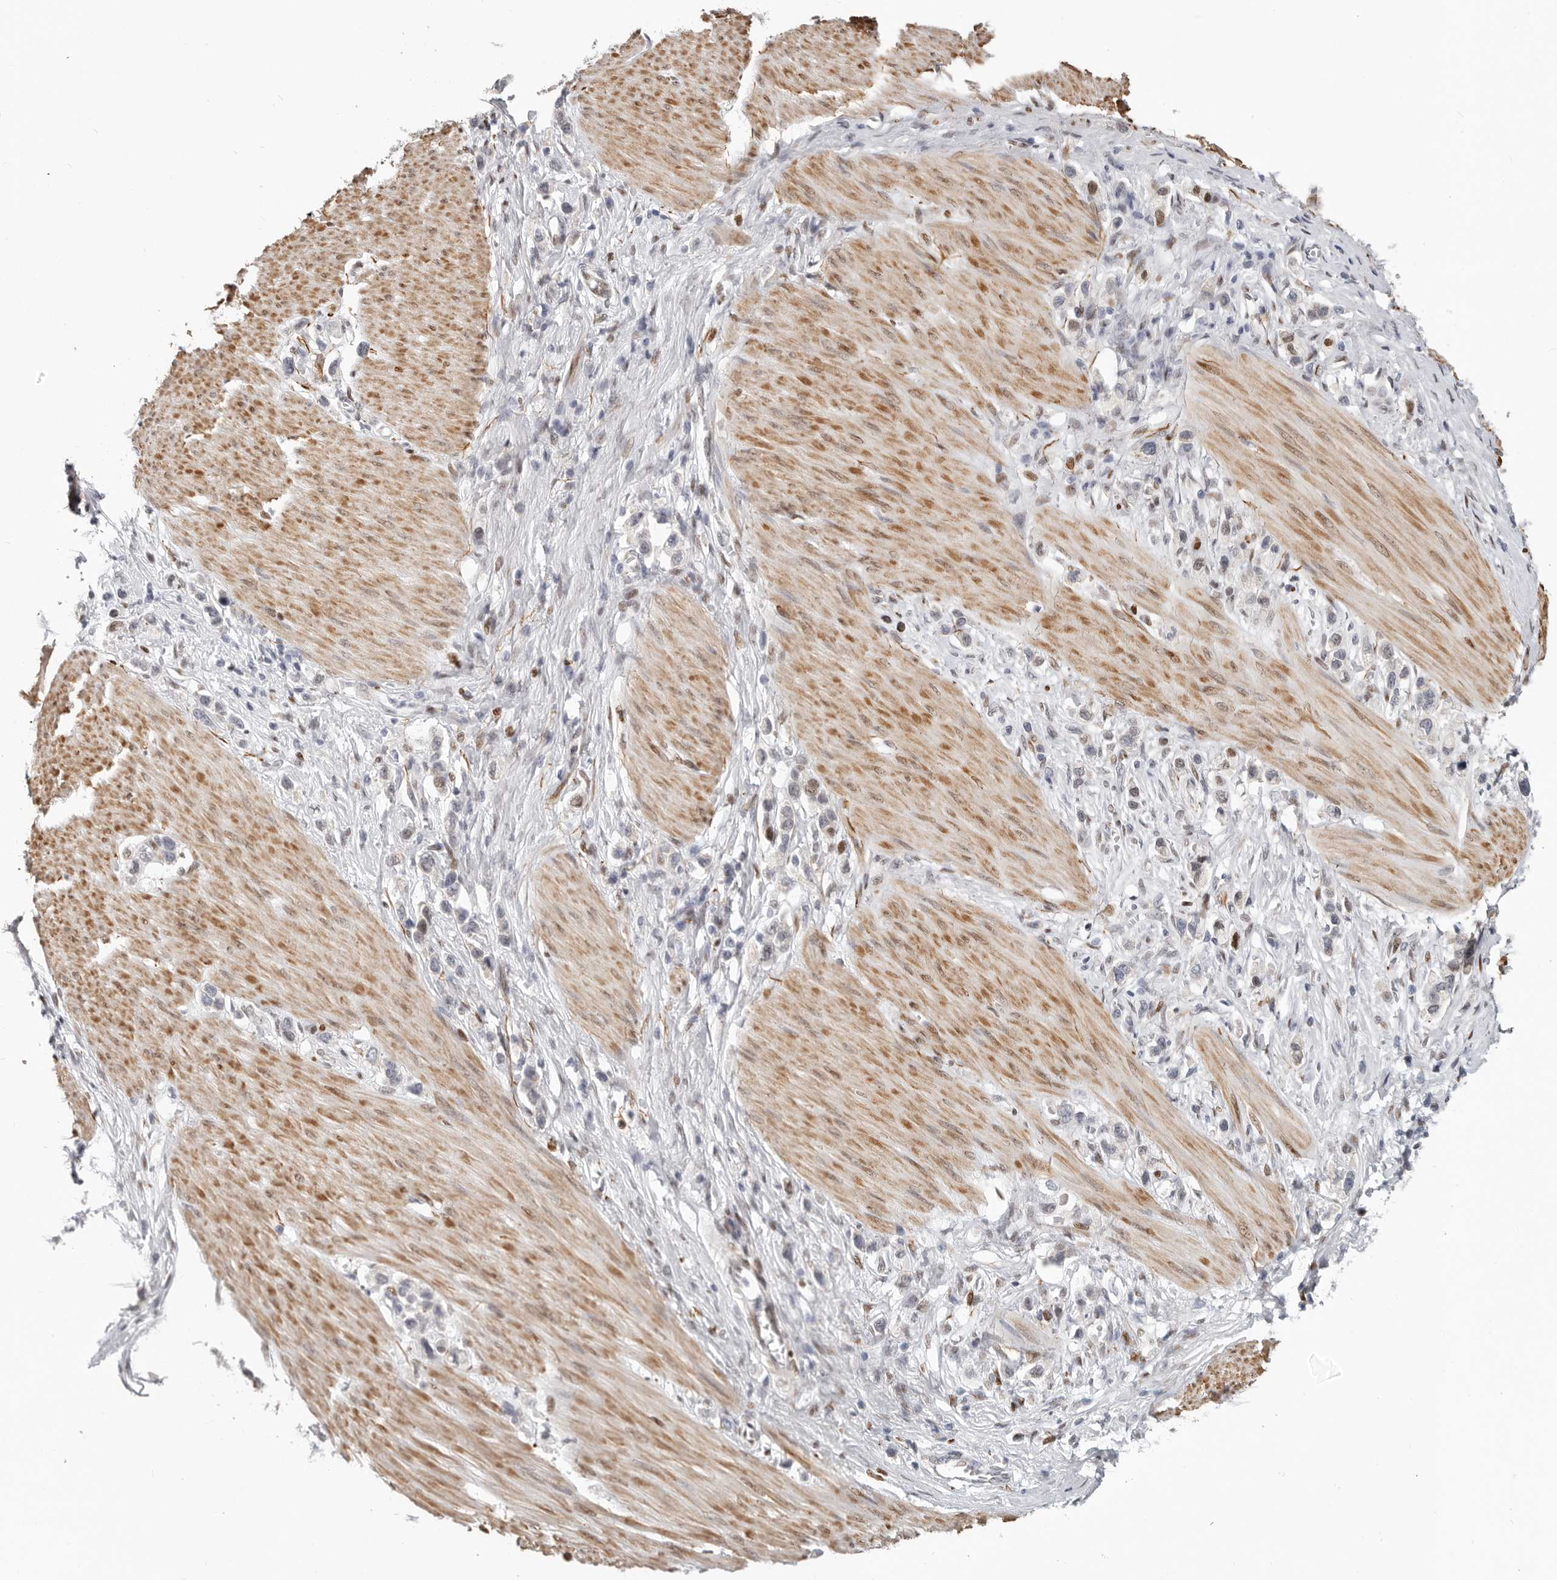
{"staining": {"intensity": "negative", "quantity": "none", "location": "none"}, "tissue": "stomach cancer", "cell_type": "Tumor cells", "image_type": "cancer", "snomed": [{"axis": "morphology", "description": "Adenocarcinoma, NOS"}, {"axis": "topography", "description": "Stomach"}], "caption": "High magnification brightfield microscopy of adenocarcinoma (stomach) stained with DAB (brown) and counterstained with hematoxylin (blue): tumor cells show no significant positivity.", "gene": "SRP19", "patient": {"sex": "female", "age": 65}}